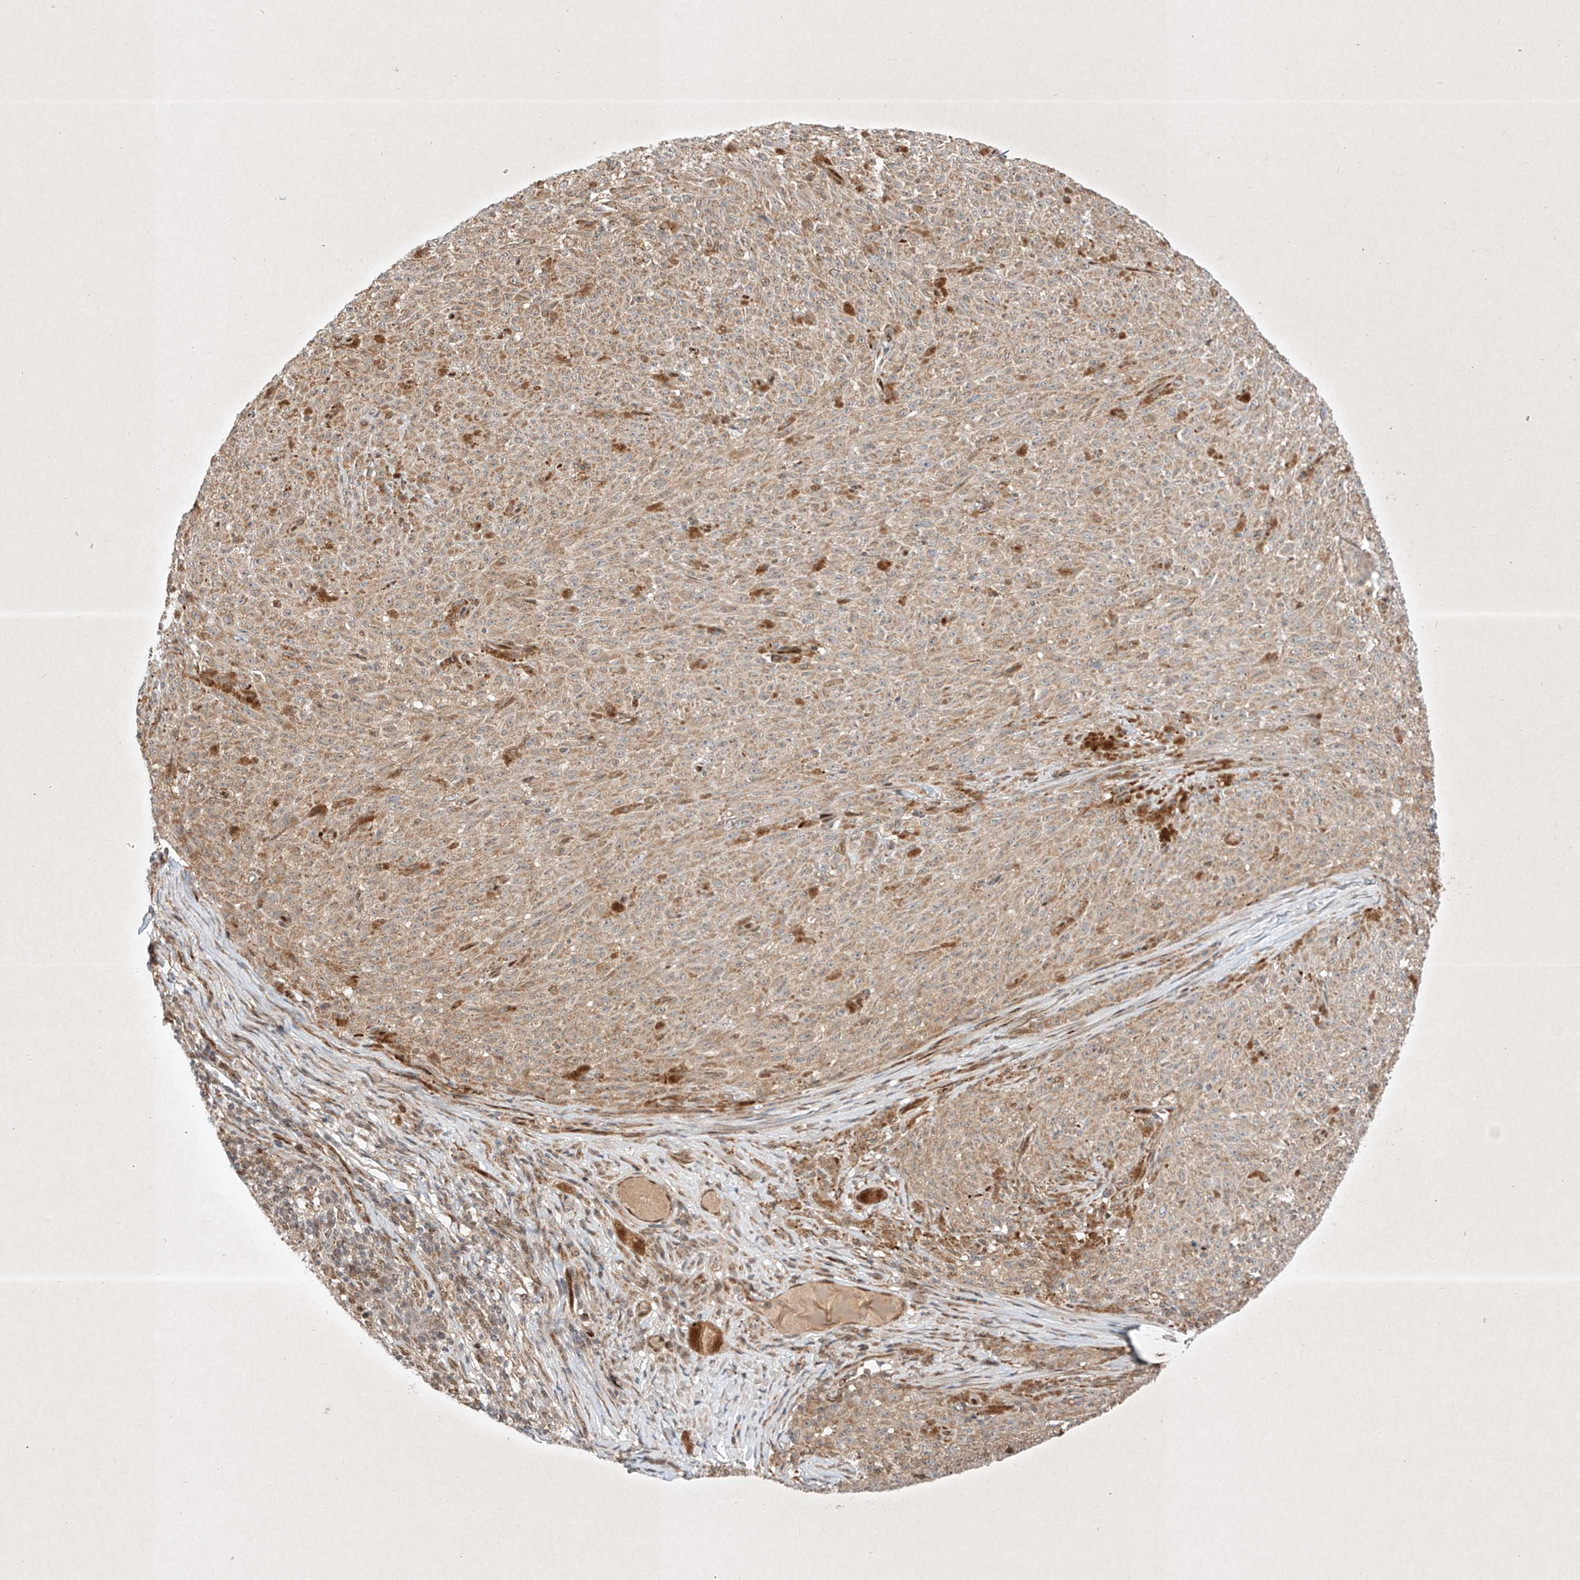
{"staining": {"intensity": "weak", "quantity": ">75%", "location": "cytoplasmic/membranous"}, "tissue": "melanoma", "cell_type": "Tumor cells", "image_type": "cancer", "snomed": [{"axis": "morphology", "description": "Malignant melanoma, NOS"}, {"axis": "topography", "description": "Skin"}], "caption": "IHC (DAB (3,3'-diaminobenzidine)) staining of malignant melanoma displays weak cytoplasmic/membranous protein staining in approximately >75% of tumor cells.", "gene": "EPG5", "patient": {"sex": "female", "age": 82}}